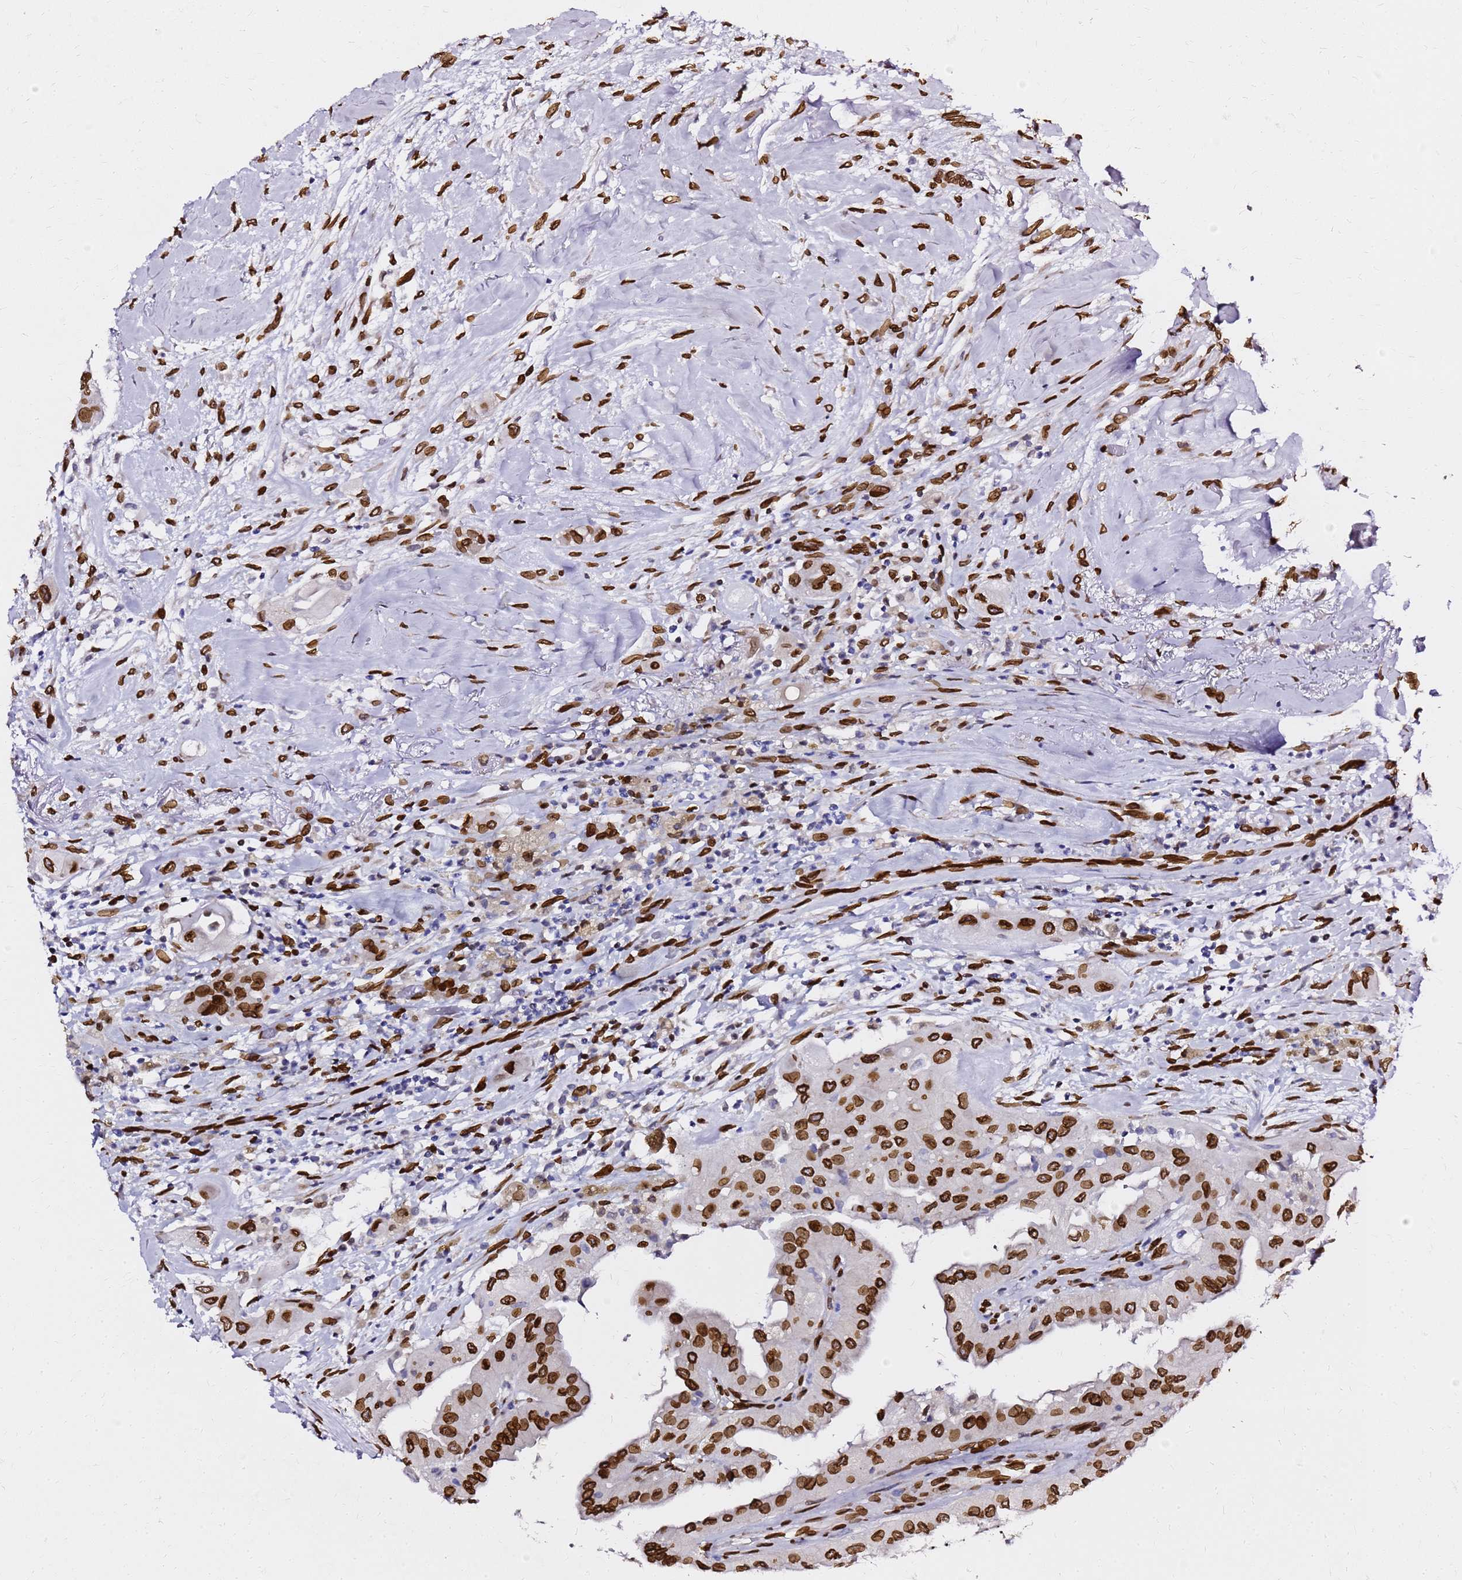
{"staining": {"intensity": "strong", "quantity": ">75%", "location": "cytoplasmic/membranous,nuclear"}, "tissue": "thyroid cancer", "cell_type": "Tumor cells", "image_type": "cancer", "snomed": [{"axis": "morphology", "description": "Papillary adenocarcinoma, NOS"}, {"axis": "topography", "description": "Thyroid gland"}], "caption": "An immunohistochemistry histopathology image of neoplastic tissue is shown. Protein staining in brown labels strong cytoplasmic/membranous and nuclear positivity in thyroid cancer within tumor cells.", "gene": "C6orf141", "patient": {"sex": "female", "age": 59}}